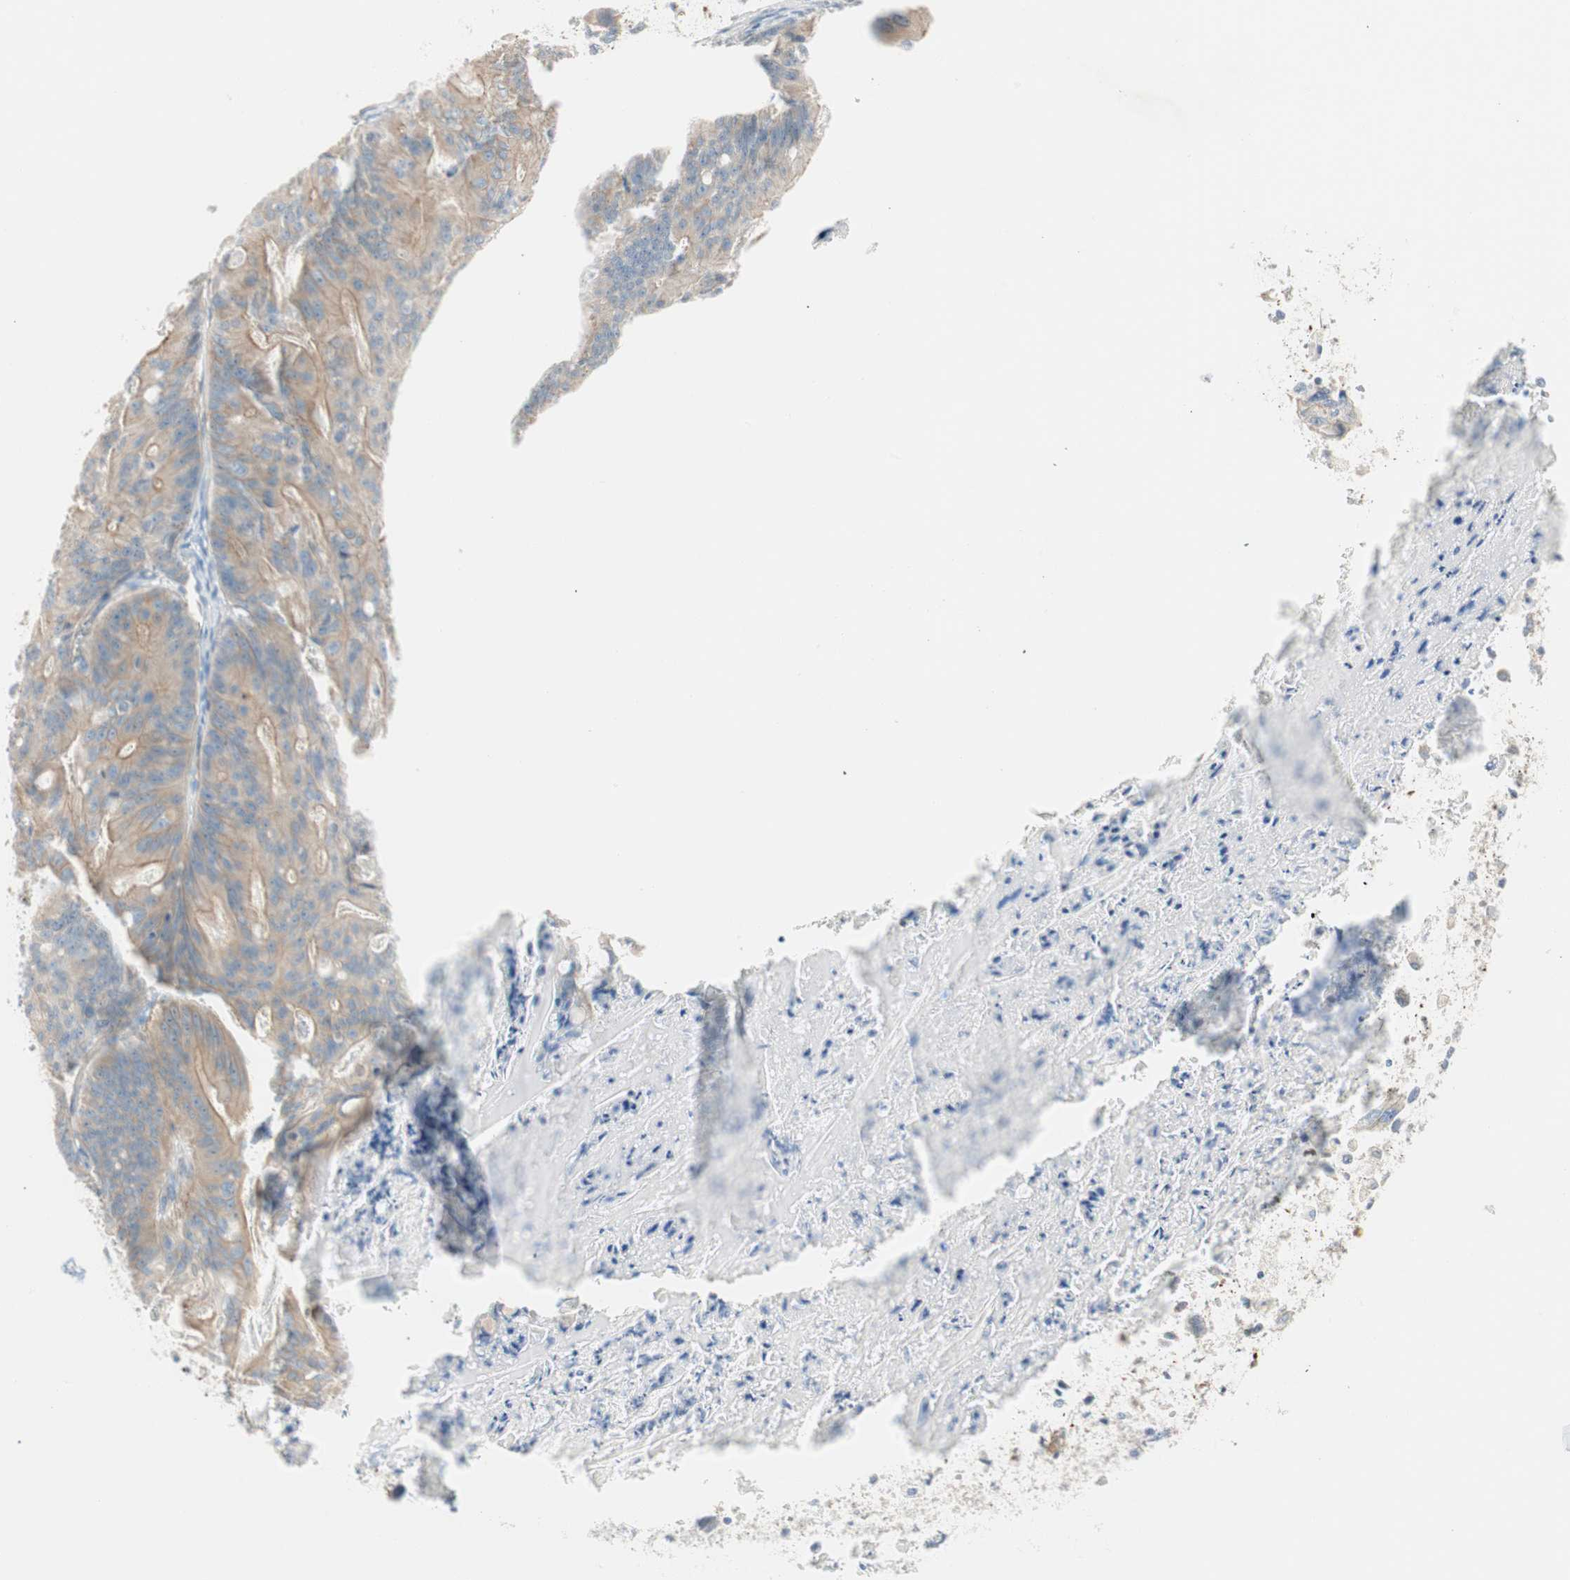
{"staining": {"intensity": "weak", "quantity": ">75%", "location": "cytoplasmic/membranous"}, "tissue": "ovarian cancer", "cell_type": "Tumor cells", "image_type": "cancer", "snomed": [{"axis": "morphology", "description": "Cystadenocarcinoma, mucinous, NOS"}, {"axis": "topography", "description": "Ovary"}], "caption": "Weak cytoplasmic/membranous protein expression is seen in about >75% of tumor cells in ovarian cancer (mucinous cystadenocarcinoma). The staining is performed using DAB (3,3'-diaminobenzidine) brown chromogen to label protein expression. The nuclei are counter-stained blue using hematoxylin.", "gene": "CDK3", "patient": {"sex": "female", "age": 37}}